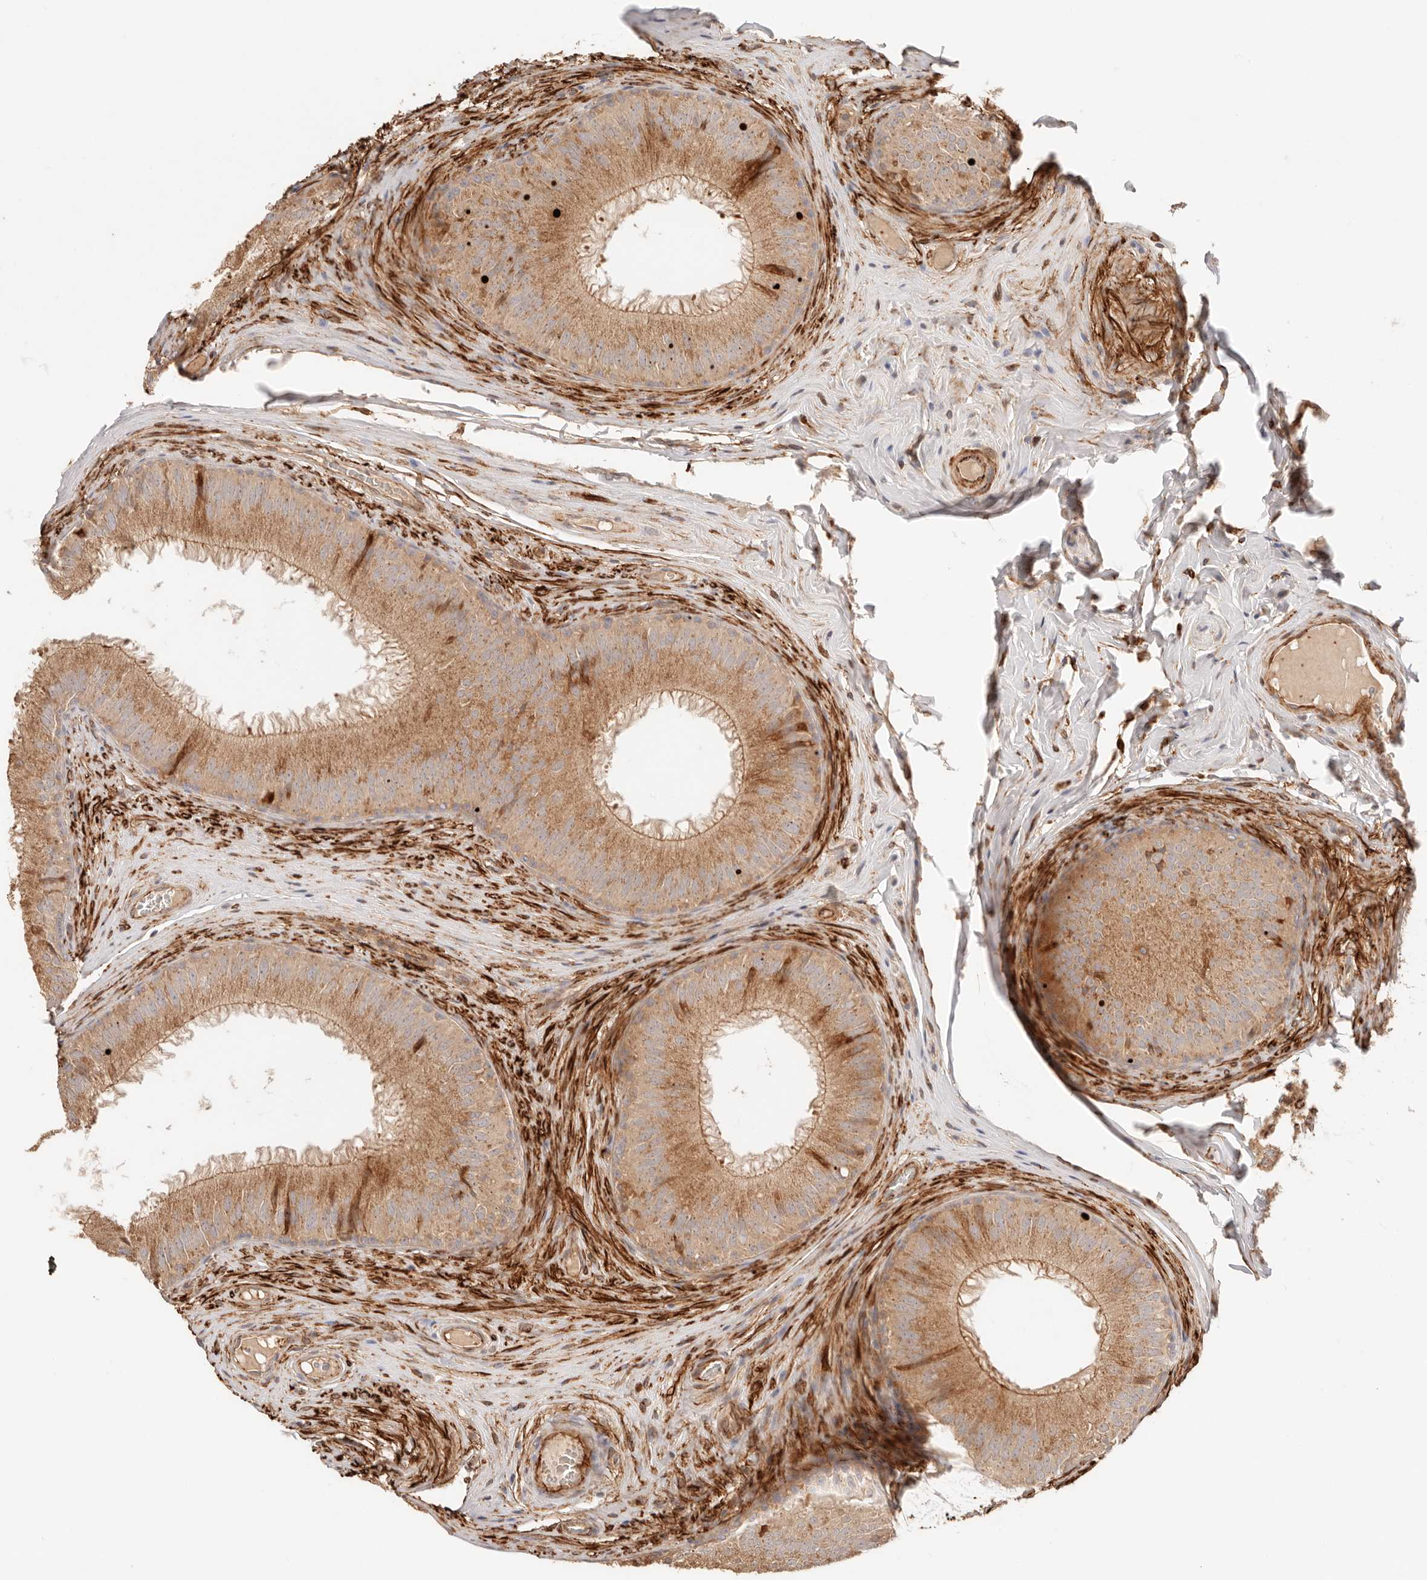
{"staining": {"intensity": "moderate", "quantity": ">75%", "location": "cytoplasmic/membranous"}, "tissue": "epididymis", "cell_type": "Glandular cells", "image_type": "normal", "snomed": [{"axis": "morphology", "description": "Normal tissue, NOS"}, {"axis": "topography", "description": "Epididymis"}], "caption": "Epididymis stained with a brown dye exhibits moderate cytoplasmic/membranous positive expression in approximately >75% of glandular cells.", "gene": "IL1R2", "patient": {"sex": "male", "age": 32}}